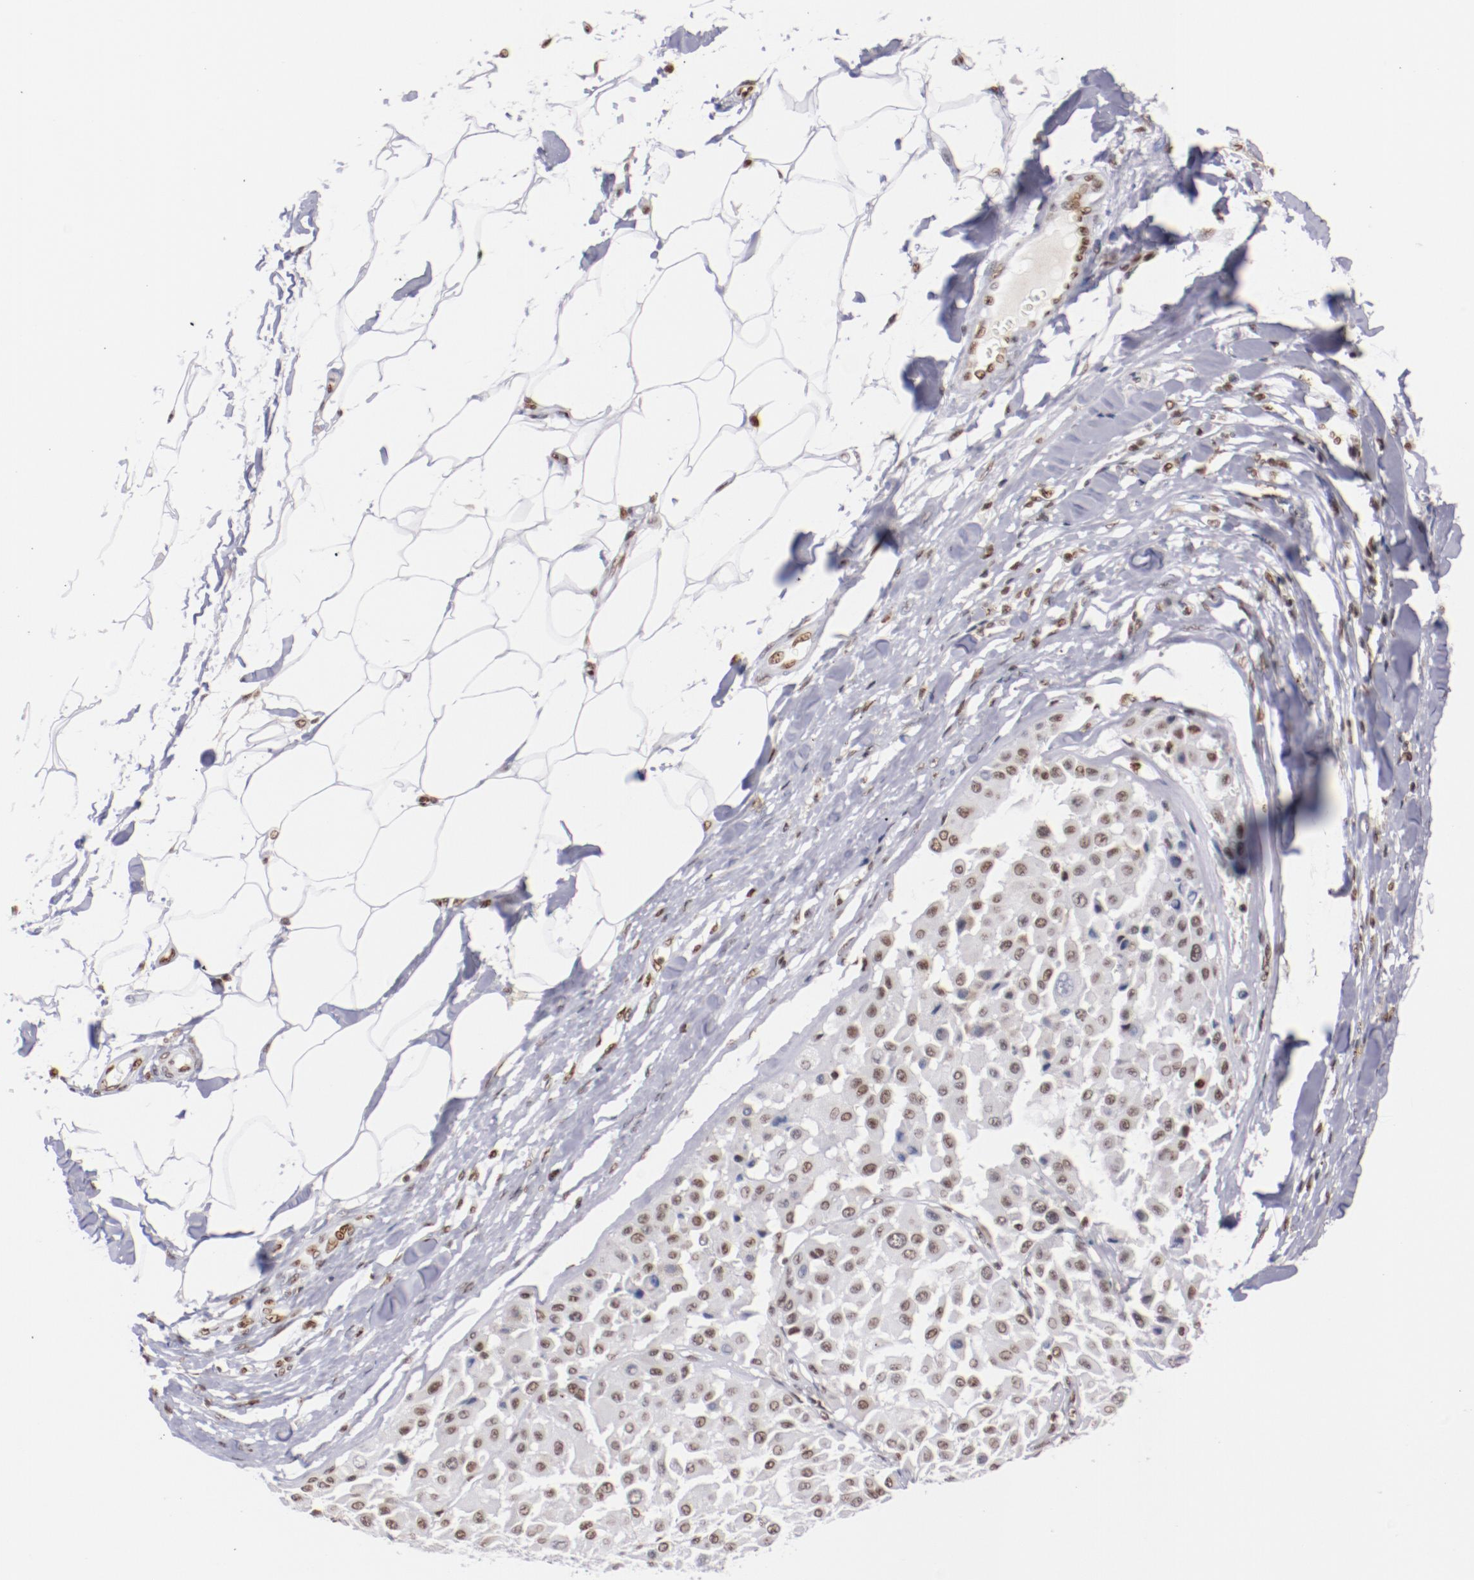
{"staining": {"intensity": "moderate", "quantity": "25%-75%", "location": "nuclear"}, "tissue": "melanoma", "cell_type": "Tumor cells", "image_type": "cancer", "snomed": [{"axis": "morphology", "description": "Malignant melanoma, Metastatic site"}, {"axis": "topography", "description": "Soft tissue"}], "caption": "This is a histology image of immunohistochemistry (IHC) staining of melanoma, which shows moderate staining in the nuclear of tumor cells.", "gene": "IFI16", "patient": {"sex": "male", "age": 41}}